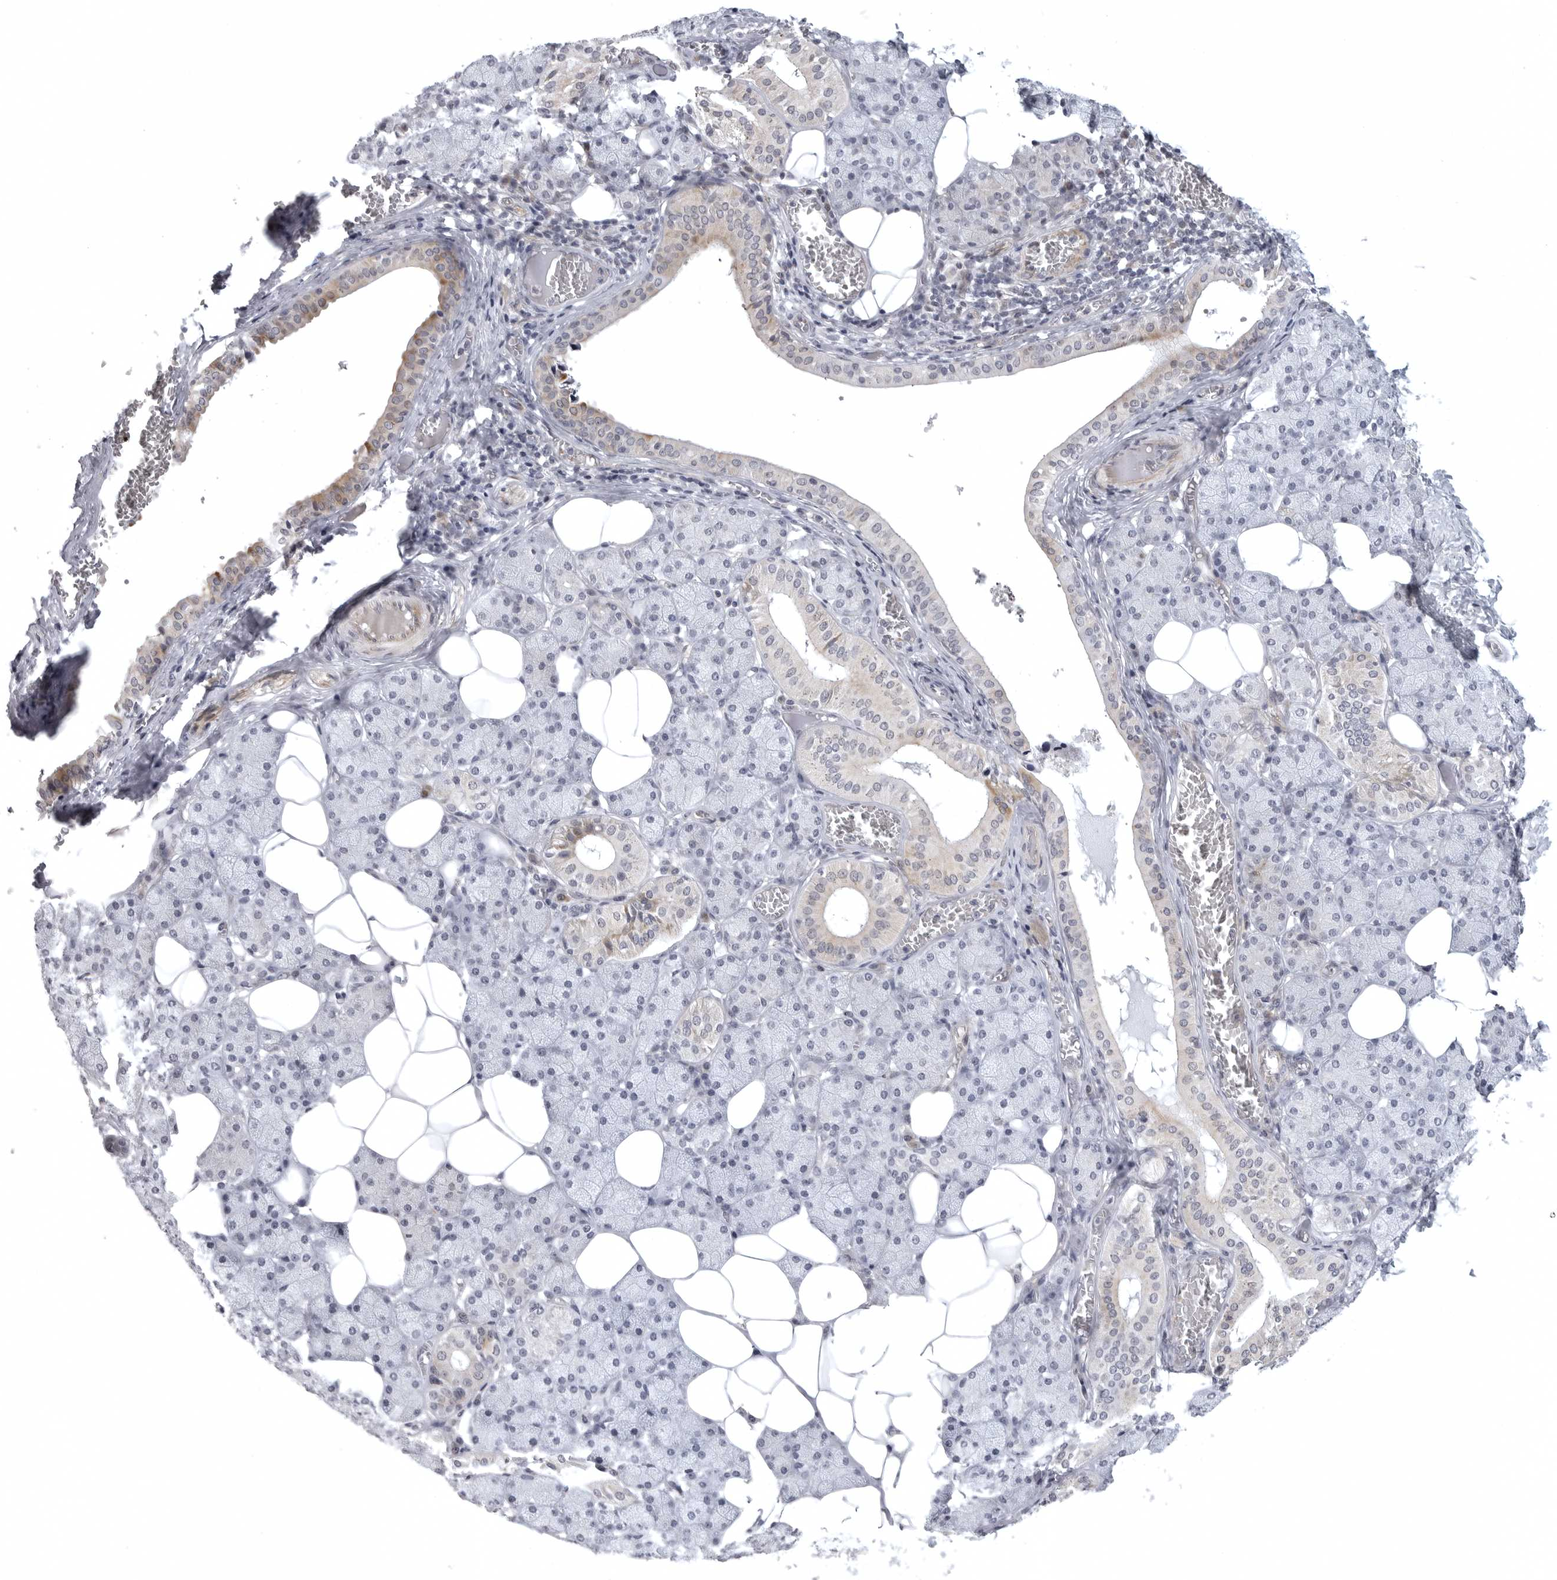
{"staining": {"intensity": "moderate", "quantity": "<25%", "location": "cytoplasmic/membranous"}, "tissue": "salivary gland", "cell_type": "Glandular cells", "image_type": "normal", "snomed": [{"axis": "morphology", "description": "Normal tissue, NOS"}, {"axis": "topography", "description": "Salivary gland"}], "caption": "Protein staining shows moderate cytoplasmic/membranous positivity in approximately <25% of glandular cells in unremarkable salivary gland. (DAB (3,3'-diaminobenzidine) IHC, brown staining for protein, blue staining for nuclei).", "gene": "CD300LD", "patient": {"sex": "female", "age": 33}}